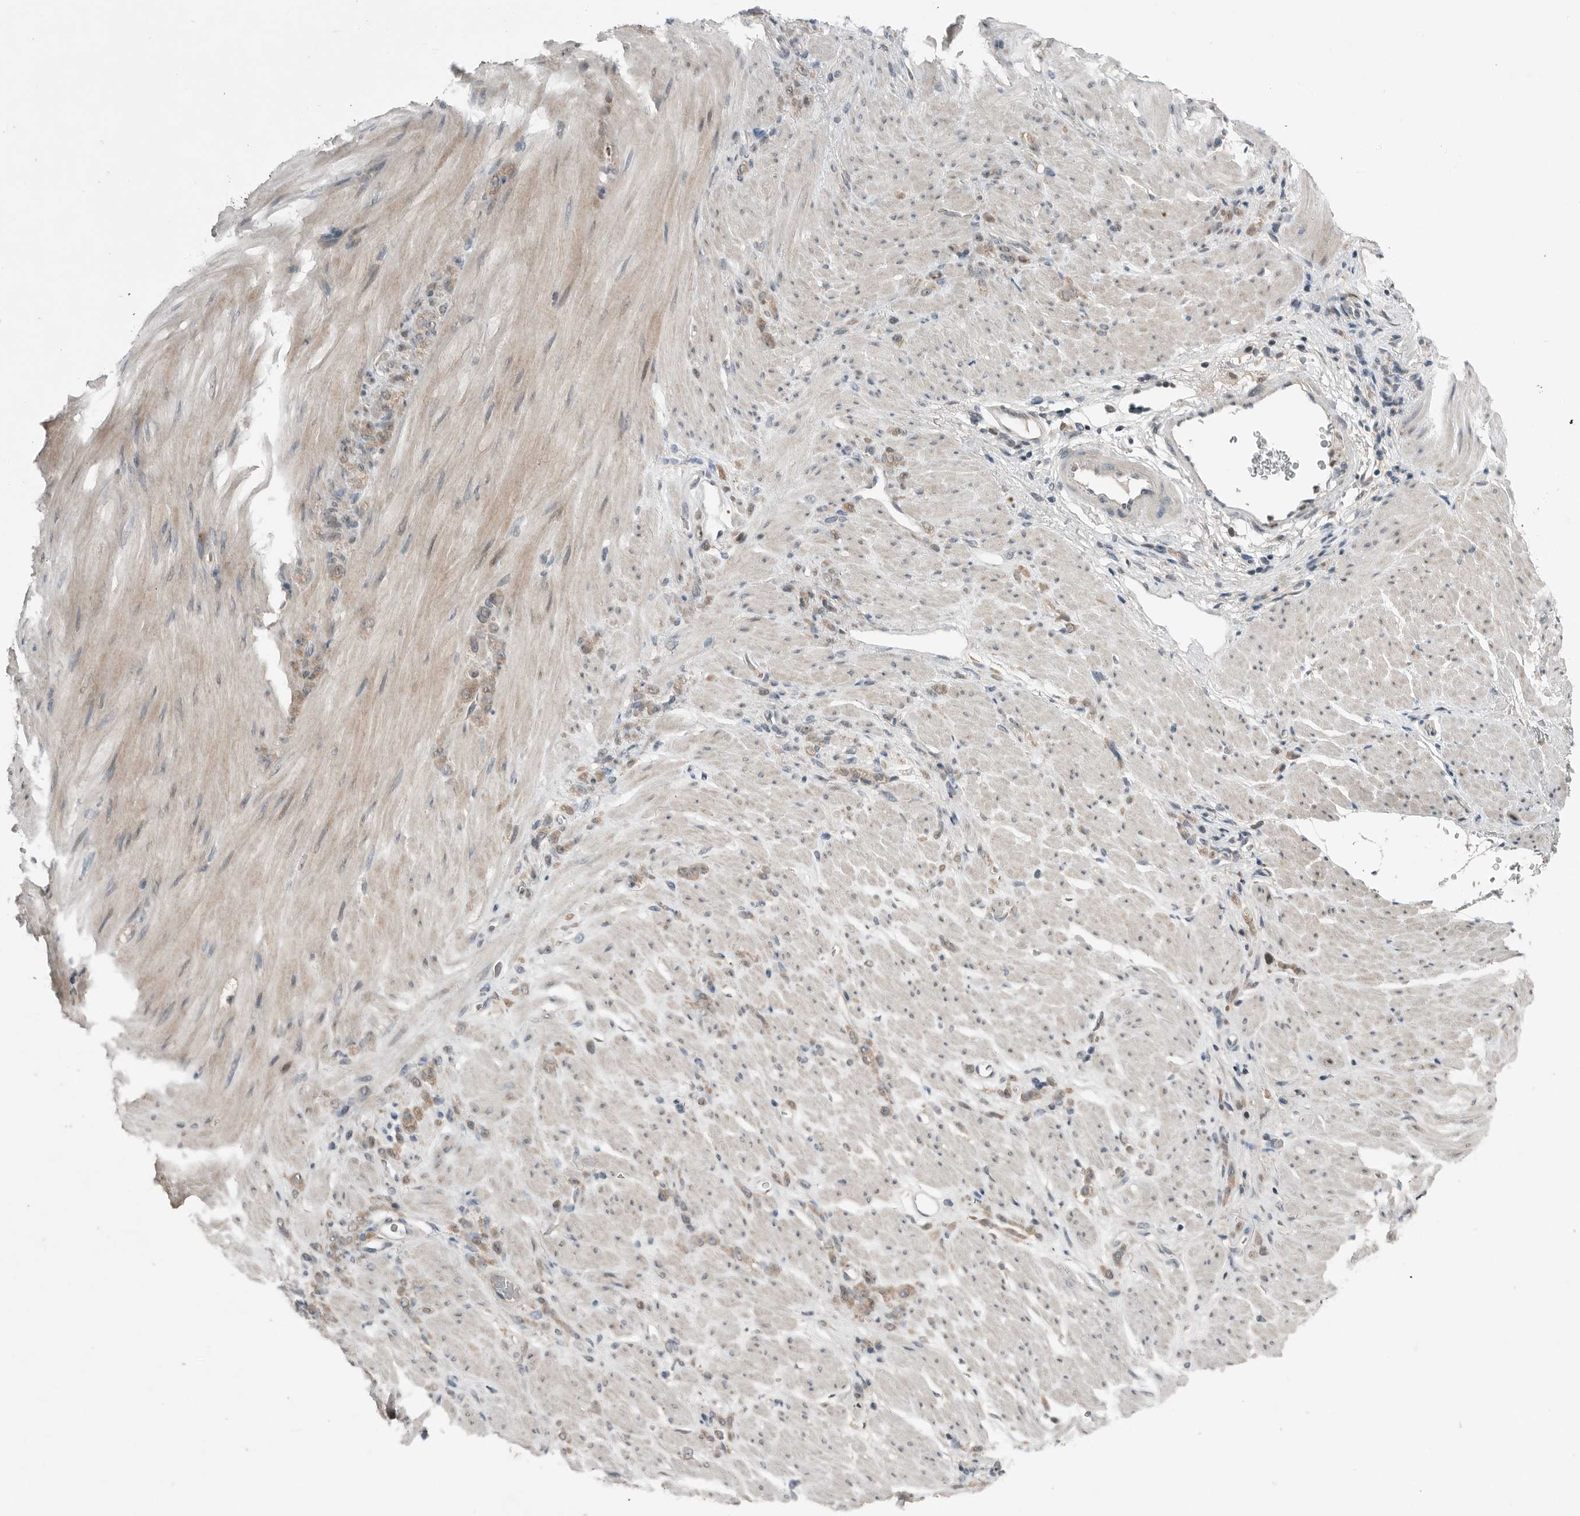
{"staining": {"intensity": "moderate", "quantity": ">75%", "location": "cytoplasmic/membranous"}, "tissue": "stomach cancer", "cell_type": "Tumor cells", "image_type": "cancer", "snomed": [{"axis": "morphology", "description": "Normal tissue, NOS"}, {"axis": "morphology", "description": "Adenocarcinoma, NOS"}, {"axis": "topography", "description": "Stomach"}], "caption": "Adenocarcinoma (stomach) stained for a protein (brown) displays moderate cytoplasmic/membranous positive expression in approximately >75% of tumor cells.", "gene": "MFAP3L", "patient": {"sex": "male", "age": 82}}